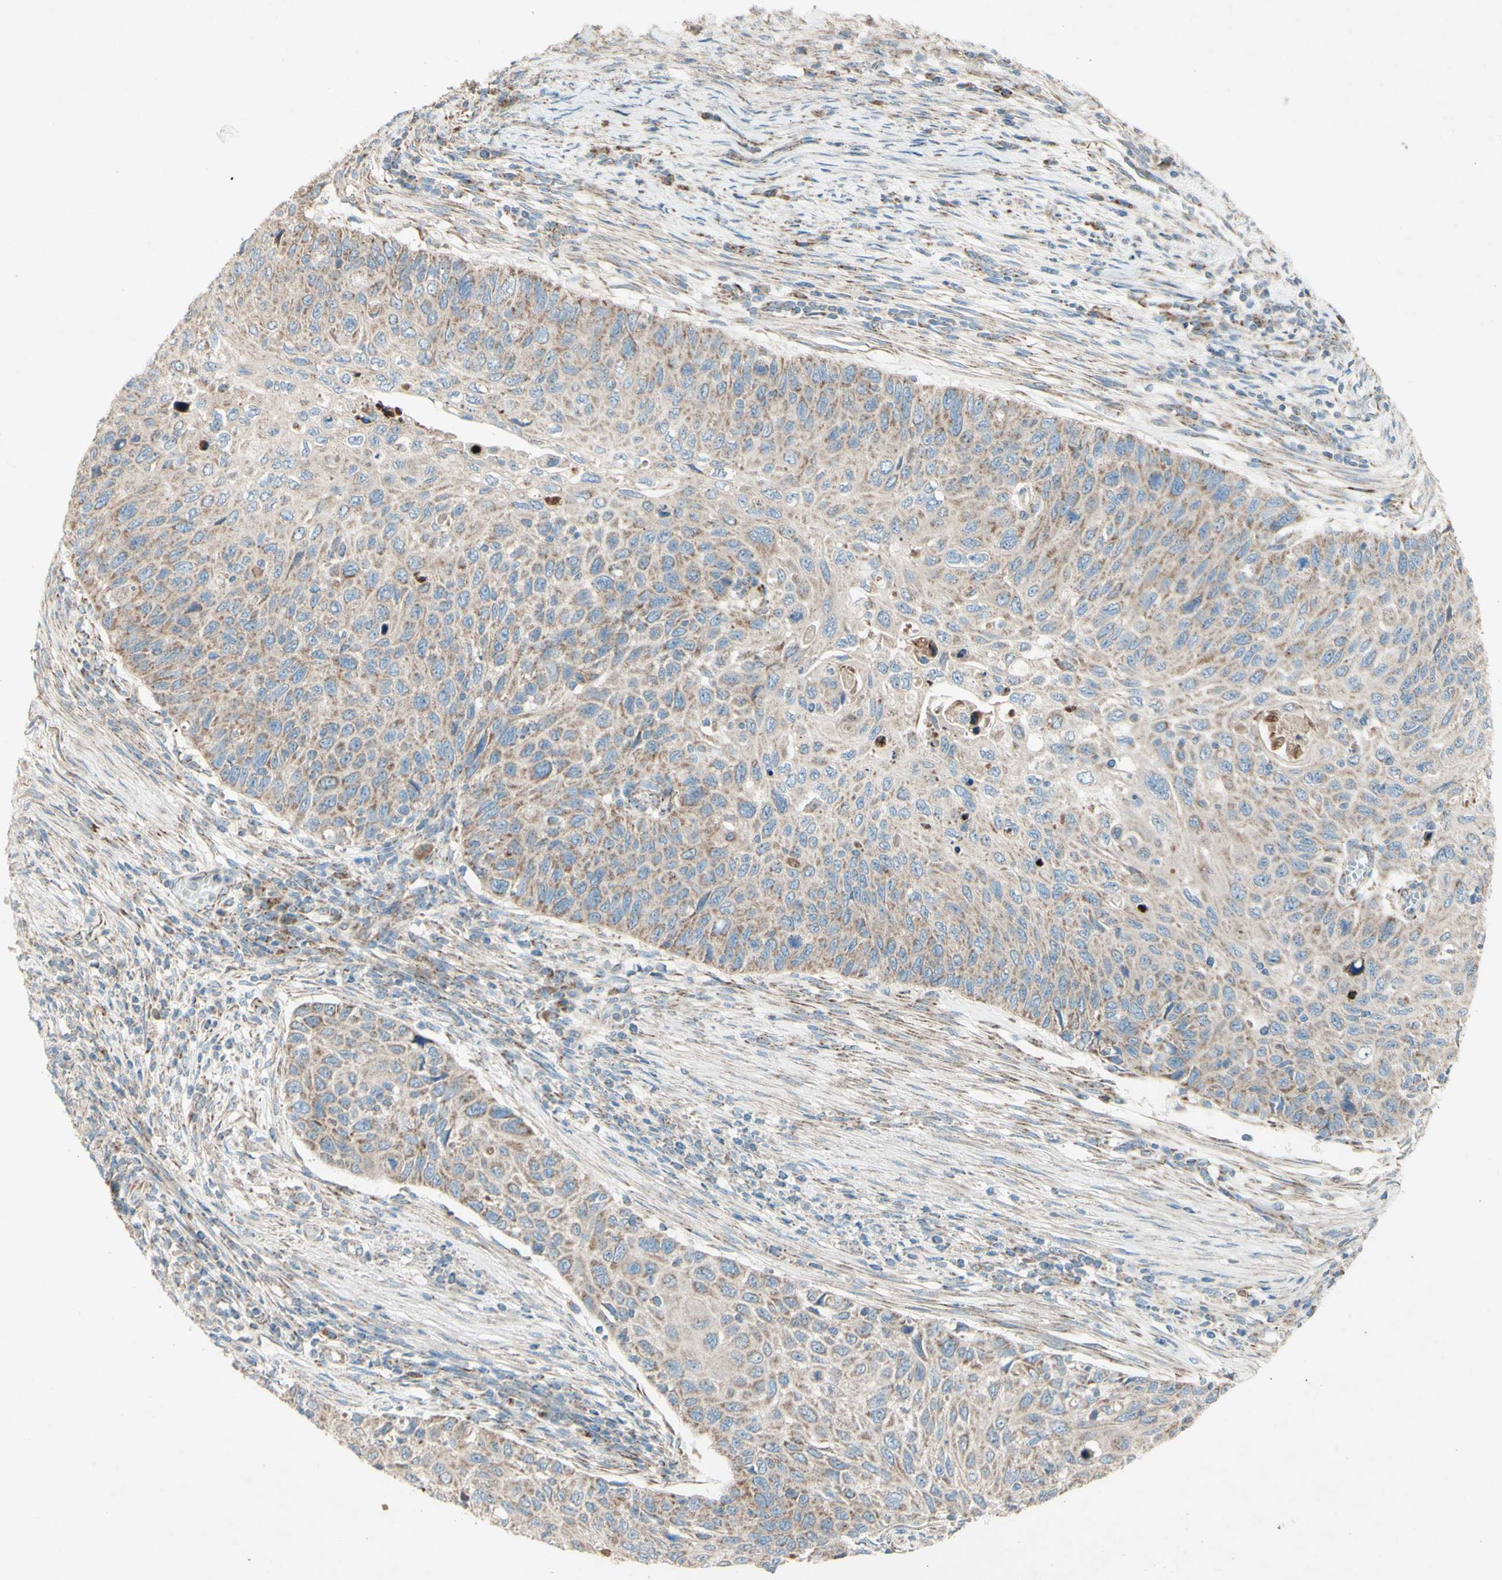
{"staining": {"intensity": "moderate", "quantity": ">75%", "location": "cytoplasmic/membranous"}, "tissue": "cervical cancer", "cell_type": "Tumor cells", "image_type": "cancer", "snomed": [{"axis": "morphology", "description": "Squamous cell carcinoma, NOS"}, {"axis": "topography", "description": "Cervix"}], "caption": "Protein staining by IHC demonstrates moderate cytoplasmic/membranous staining in approximately >75% of tumor cells in cervical cancer (squamous cell carcinoma).", "gene": "RHOT1", "patient": {"sex": "female", "age": 70}}